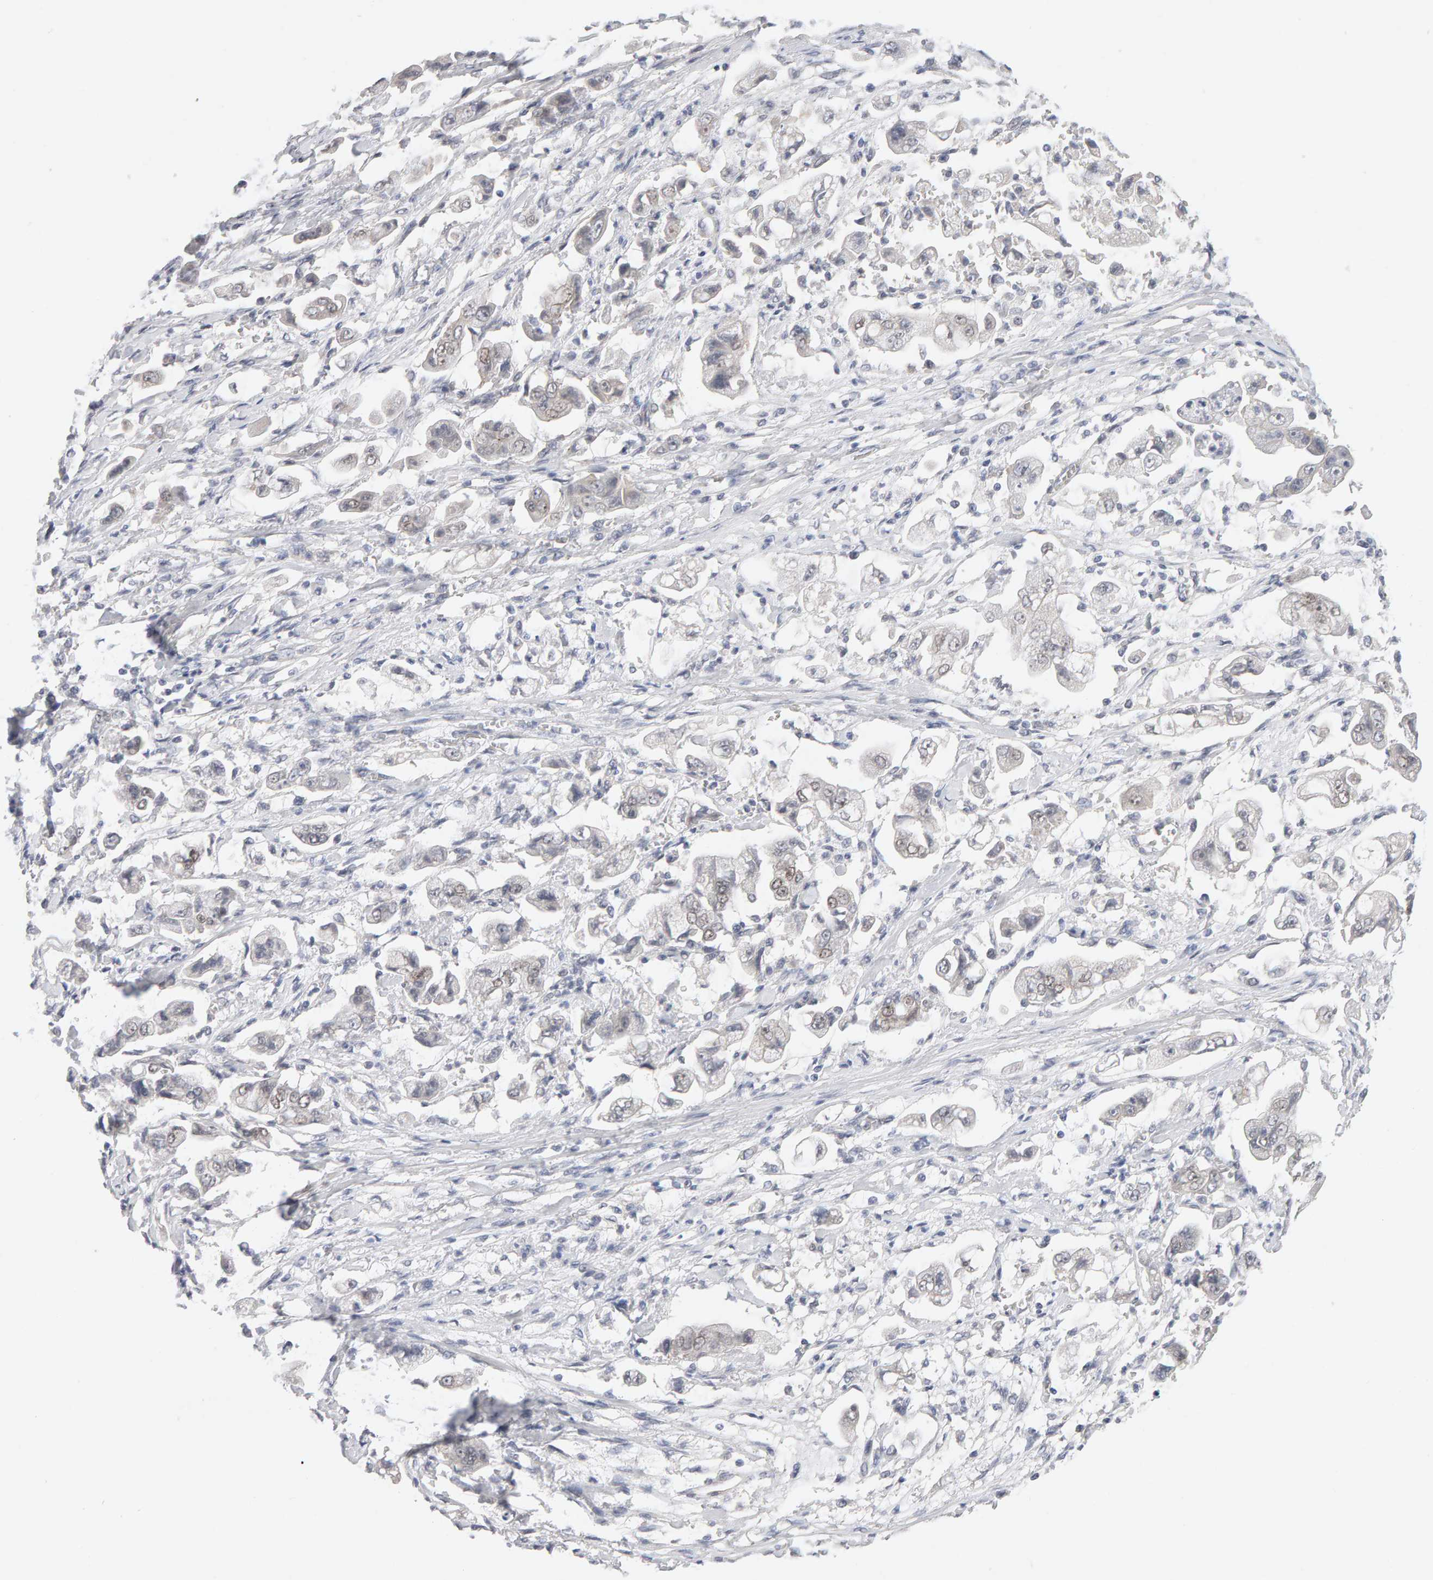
{"staining": {"intensity": "weak", "quantity": ">75%", "location": "nuclear"}, "tissue": "stomach cancer", "cell_type": "Tumor cells", "image_type": "cancer", "snomed": [{"axis": "morphology", "description": "Adenocarcinoma, NOS"}, {"axis": "topography", "description": "Stomach"}], "caption": "Immunohistochemistry of stomach cancer (adenocarcinoma) exhibits low levels of weak nuclear staining in about >75% of tumor cells.", "gene": "HNF4A", "patient": {"sex": "male", "age": 62}}